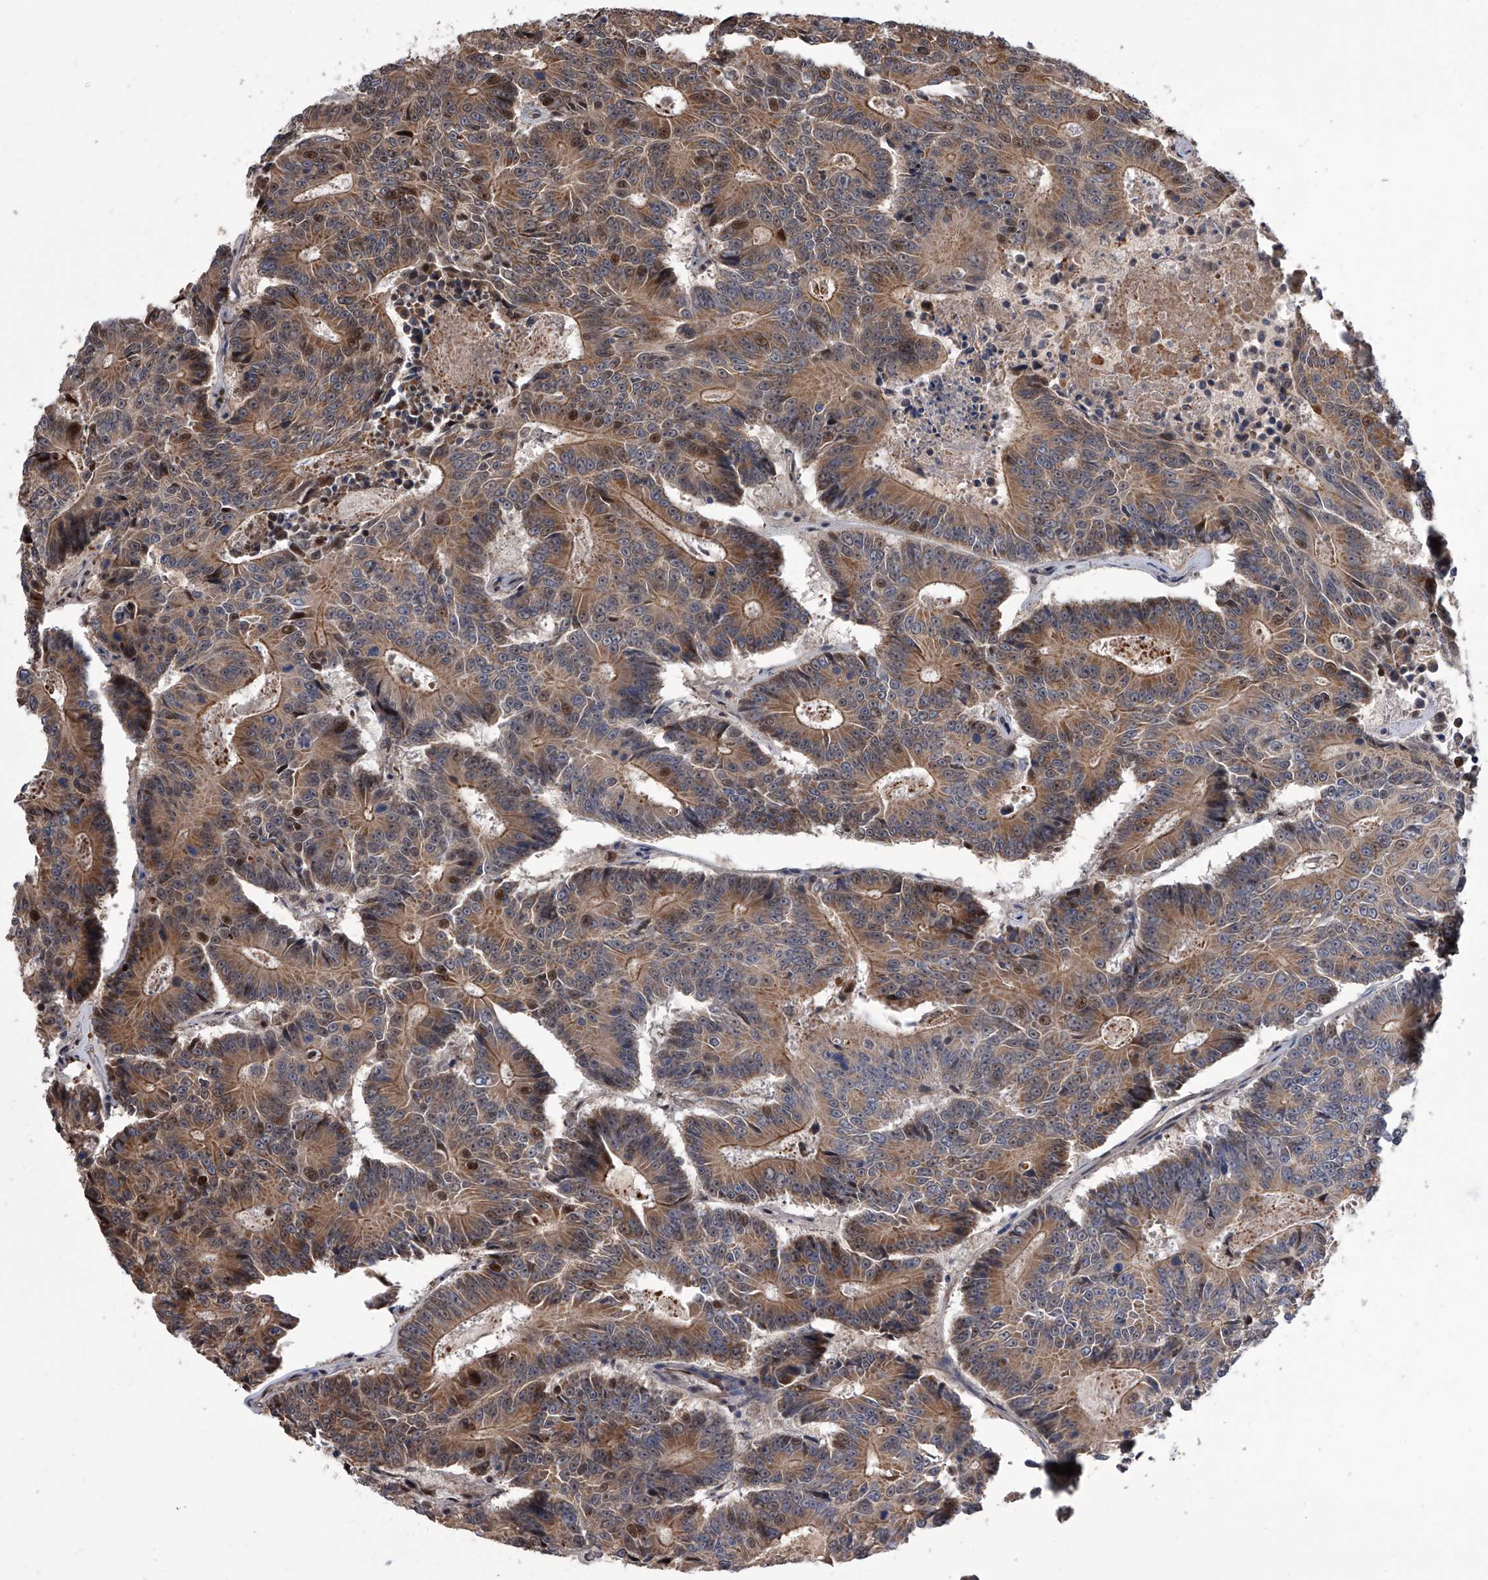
{"staining": {"intensity": "moderate", "quantity": ">75%", "location": "cytoplasmic/membranous"}, "tissue": "colorectal cancer", "cell_type": "Tumor cells", "image_type": "cancer", "snomed": [{"axis": "morphology", "description": "Adenocarcinoma, NOS"}, {"axis": "topography", "description": "Colon"}], "caption": "This photomicrograph exhibits colorectal cancer stained with IHC to label a protein in brown. The cytoplasmic/membranous of tumor cells show moderate positivity for the protein. Nuclei are counter-stained blue.", "gene": "ZNF426", "patient": {"sex": "male", "age": 83}}